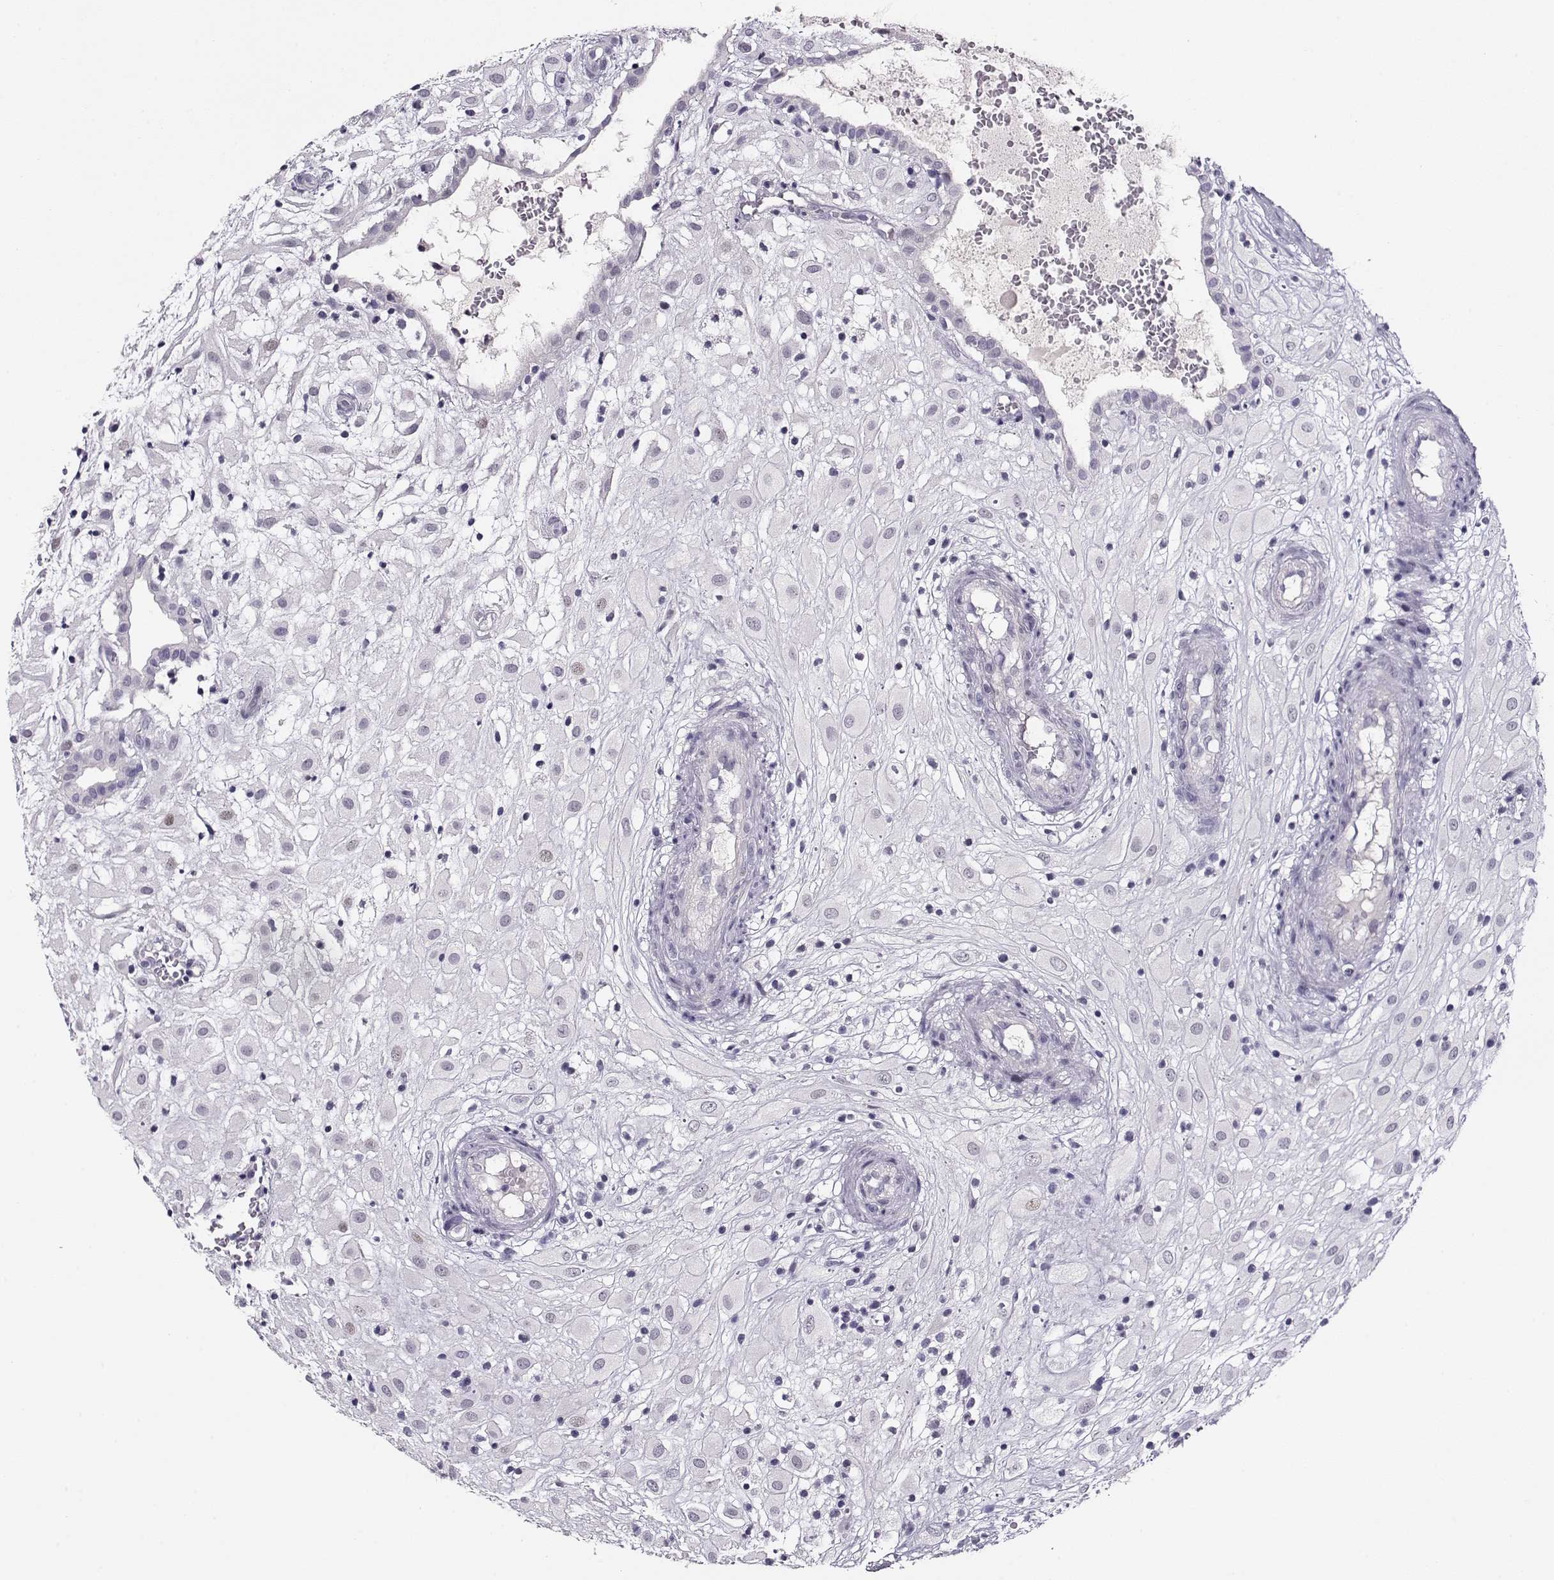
{"staining": {"intensity": "negative", "quantity": "none", "location": "none"}, "tissue": "placenta", "cell_type": "Decidual cells", "image_type": "normal", "snomed": [{"axis": "morphology", "description": "Normal tissue, NOS"}, {"axis": "topography", "description": "Placenta"}], "caption": "The immunohistochemistry (IHC) micrograph has no significant expression in decidual cells of placenta. (Brightfield microscopy of DAB immunohistochemistry (IHC) at high magnification).", "gene": "CRX", "patient": {"sex": "female", "age": 24}}